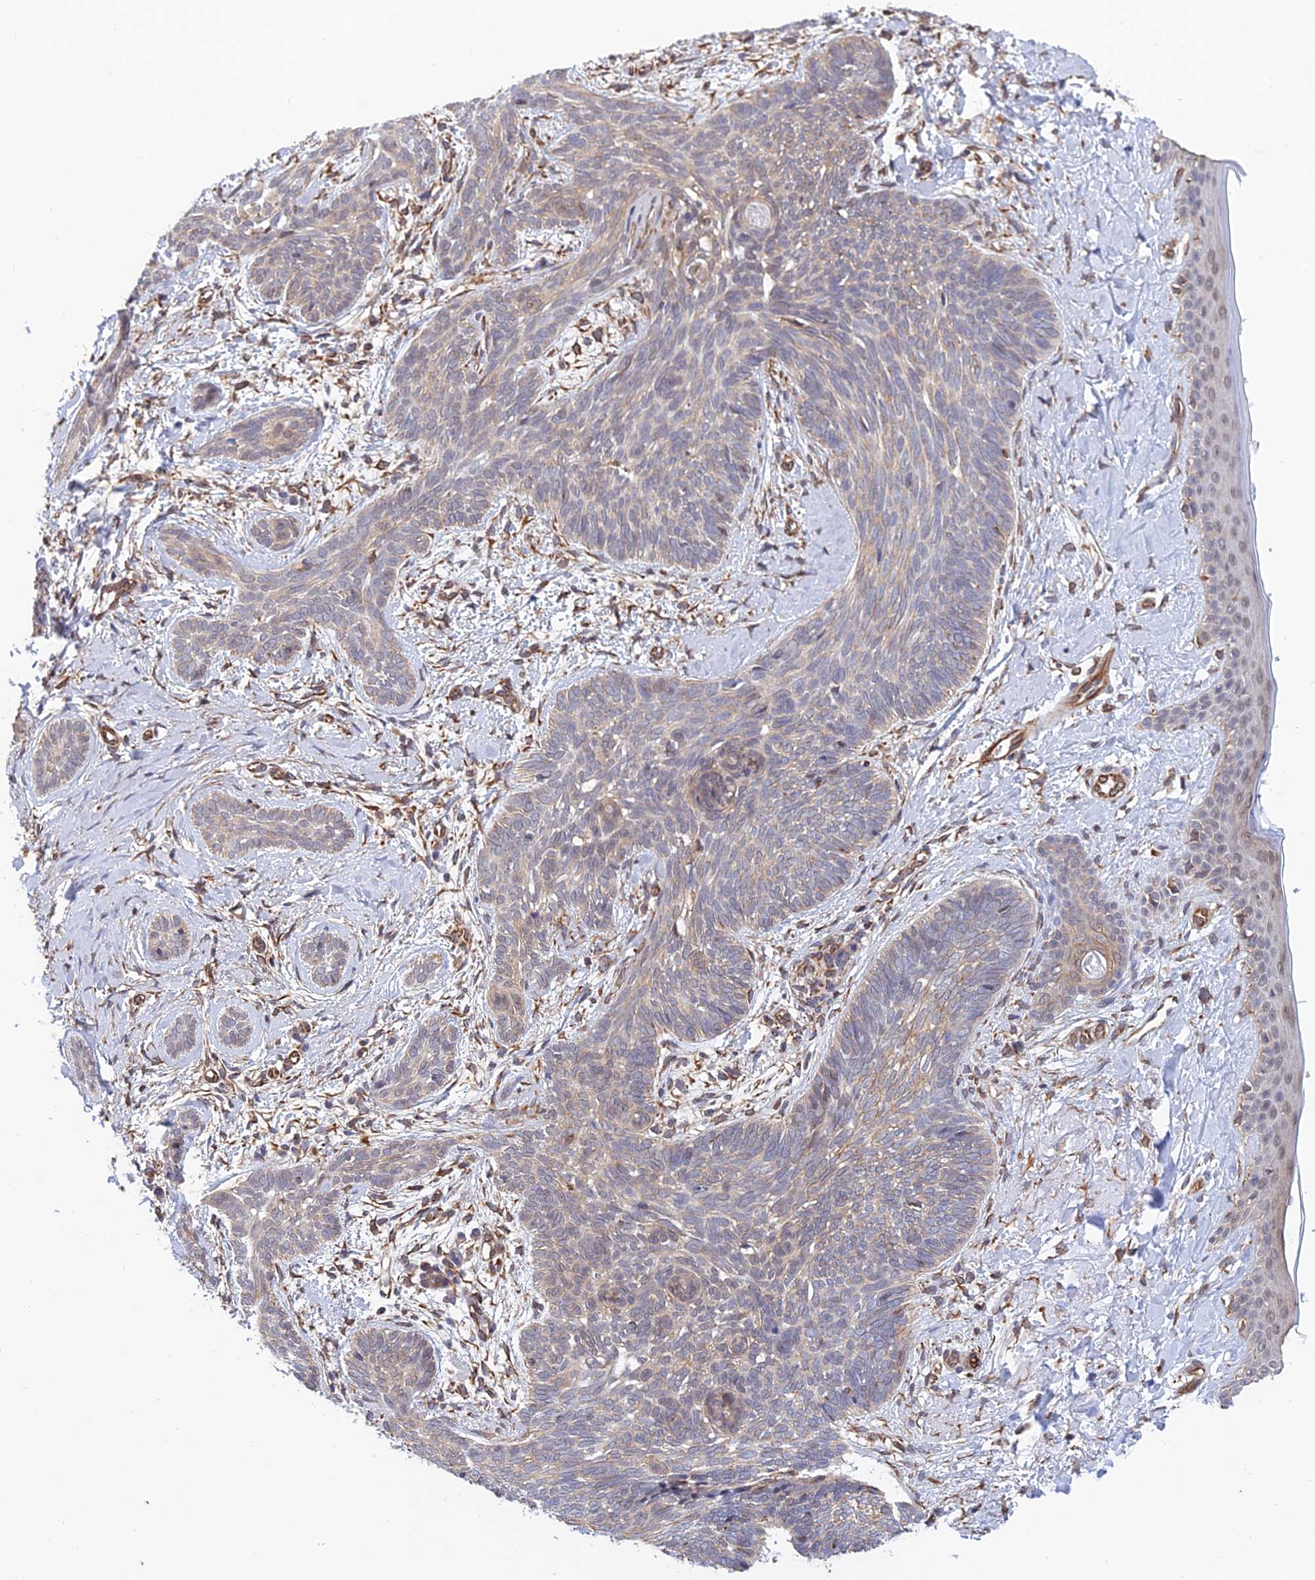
{"staining": {"intensity": "weak", "quantity": "<25%", "location": "cytoplasmic/membranous"}, "tissue": "skin cancer", "cell_type": "Tumor cells", "image_type": "cancer", "snomed": [{"axis": "morphology", "description": "Basal cell carcinoma"}, {"axis": "topography", "description": "Skin"}], "caption": "Basal cell carcinoma (skin) was stained to show a protein in brown. There is no significant expression in tumor cells.", "gene": "PAGR1", "patient": {"sex": "female", "age": 81}}